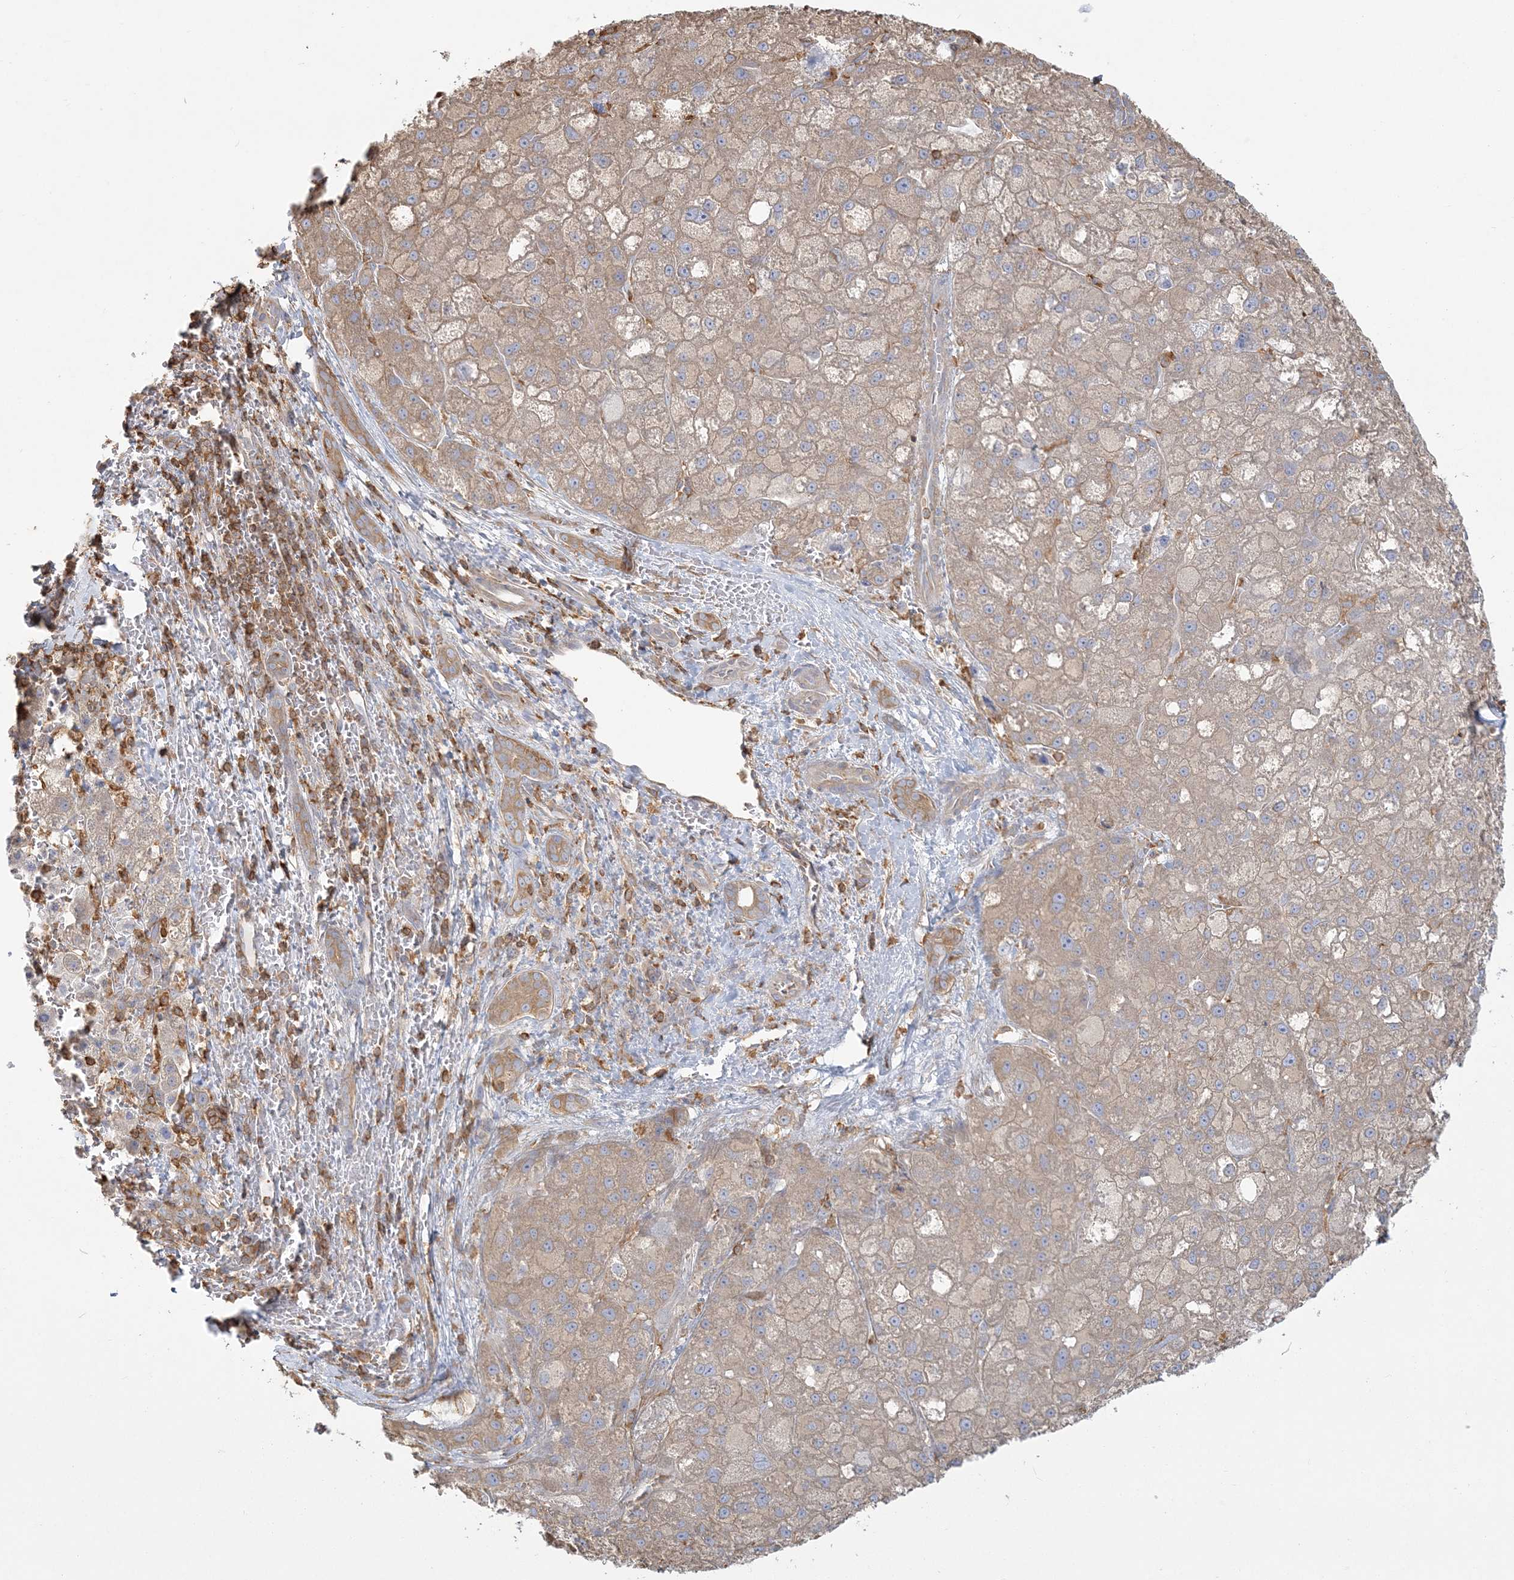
{"staining": {"intensity": "weak", "quantity": ">75%", "location": "cytoplasmic/membranous"}, "tissue": "liver cancer", "cell_type": "Tumor cells", "image_type": "cancer", "snomed": [{"axis": "morphology", "description": "Carcinoma, Hepatocellular, NOS"}, {"axis": "topography", "description": "Liver"}], "caption": "Protein analysis of liver cancer tissue reveals weak cytoplasmic/membranous expression in approximately >75% of tumor cells.", "gene": "ANKS1A", "patient": {"sex": "male", "age": 57}}